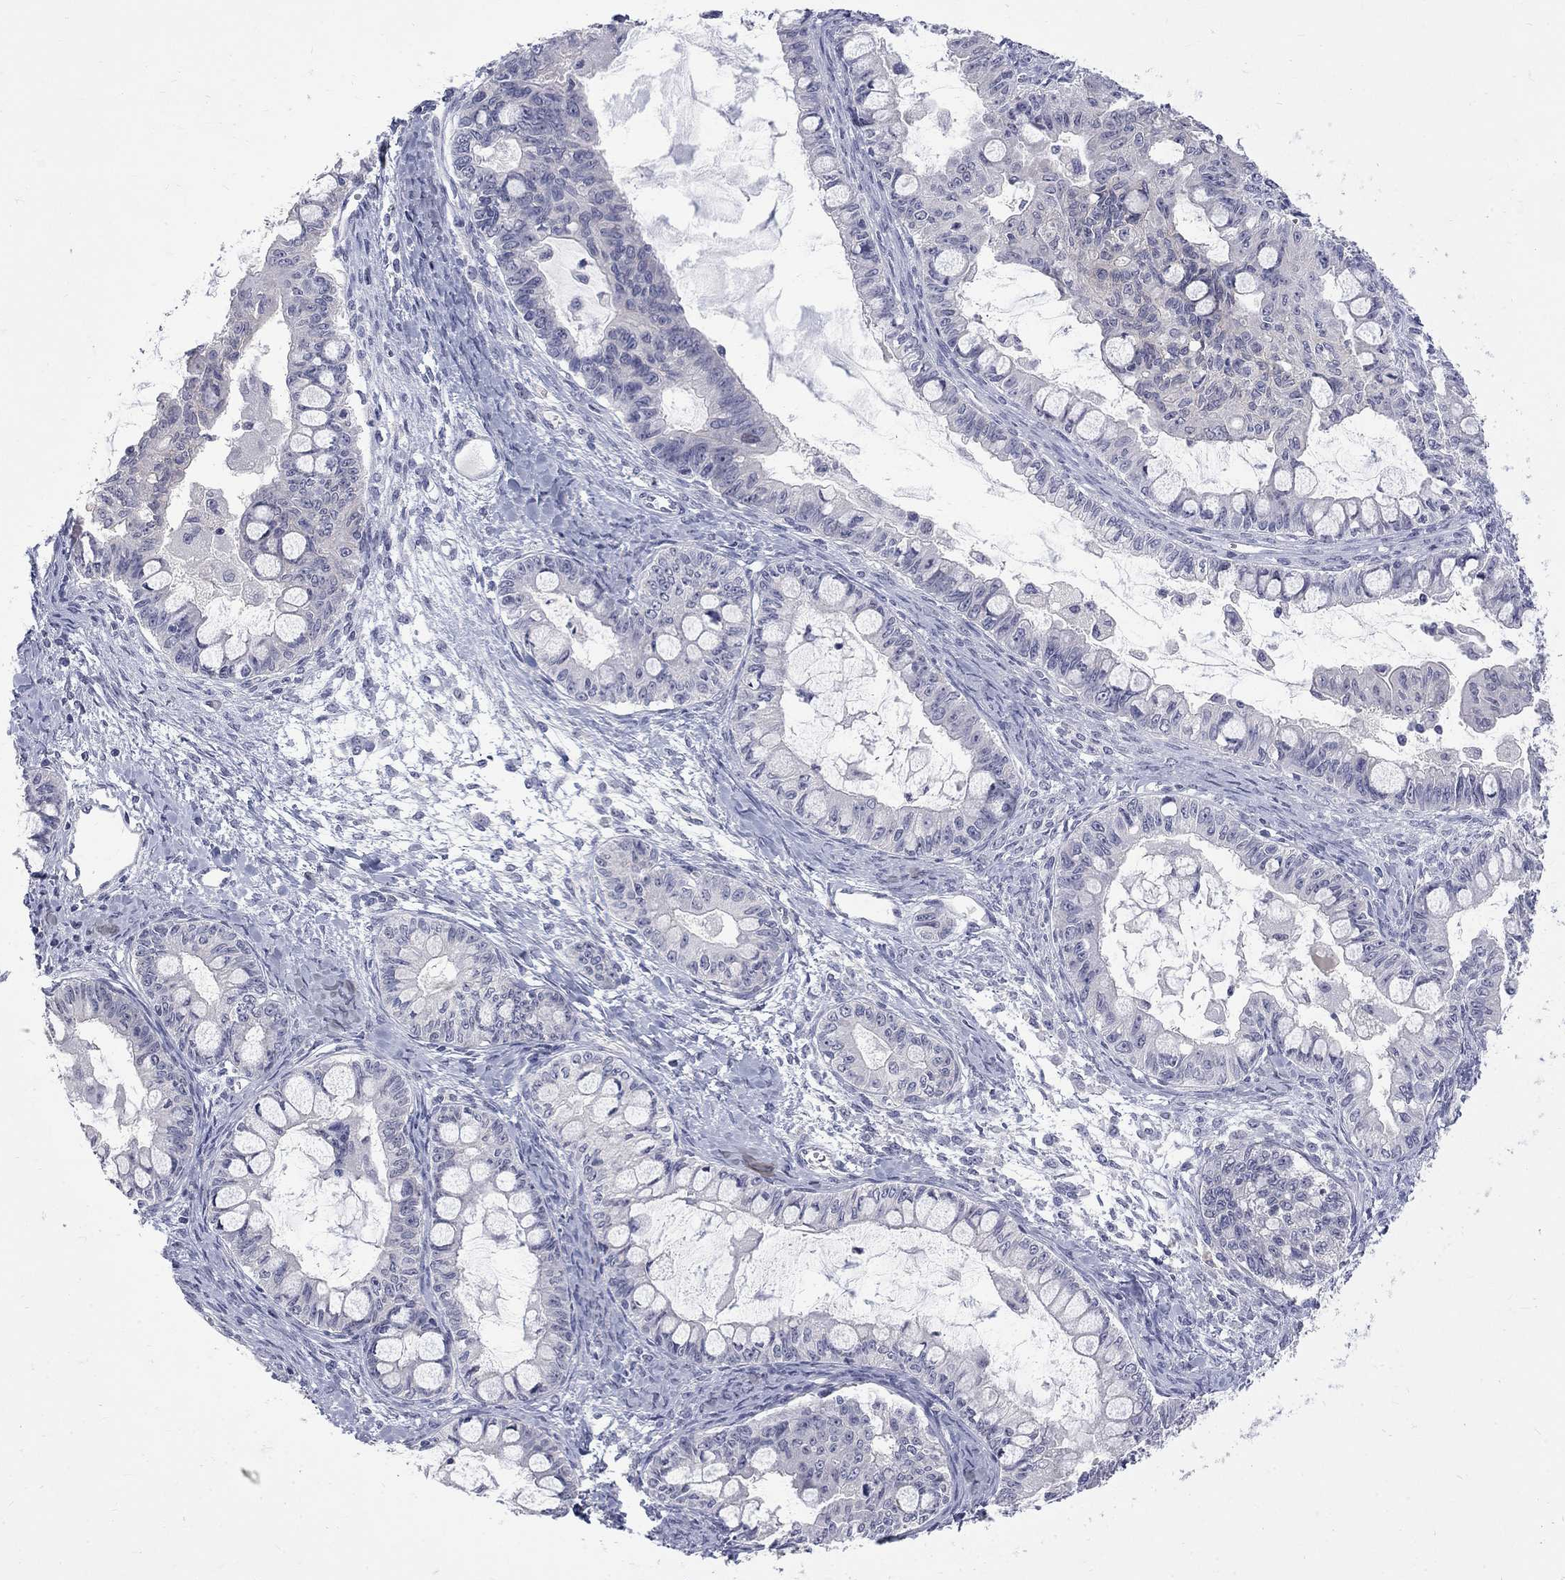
{"staining": {"intensity": "negative", "quantity": "none", "location": "none"}, "tissue": "ovarian cancer", "cell_type": "Tumor cells", "image_type": "cancer", "snomed": [{"axis": "morphology", "description": "Cystadenocarcinoma, mucinous, NOS"}, {"axis": "topography", "description": "Ovary"}], "caption": "Ovarian cancer (mucinous cystadenocarcinoma) was stained to show a protein in brown. There is no significant expression in tumor cells.", "gene": "CTNND2", "patient": {"sex": "female", "age": 63}}